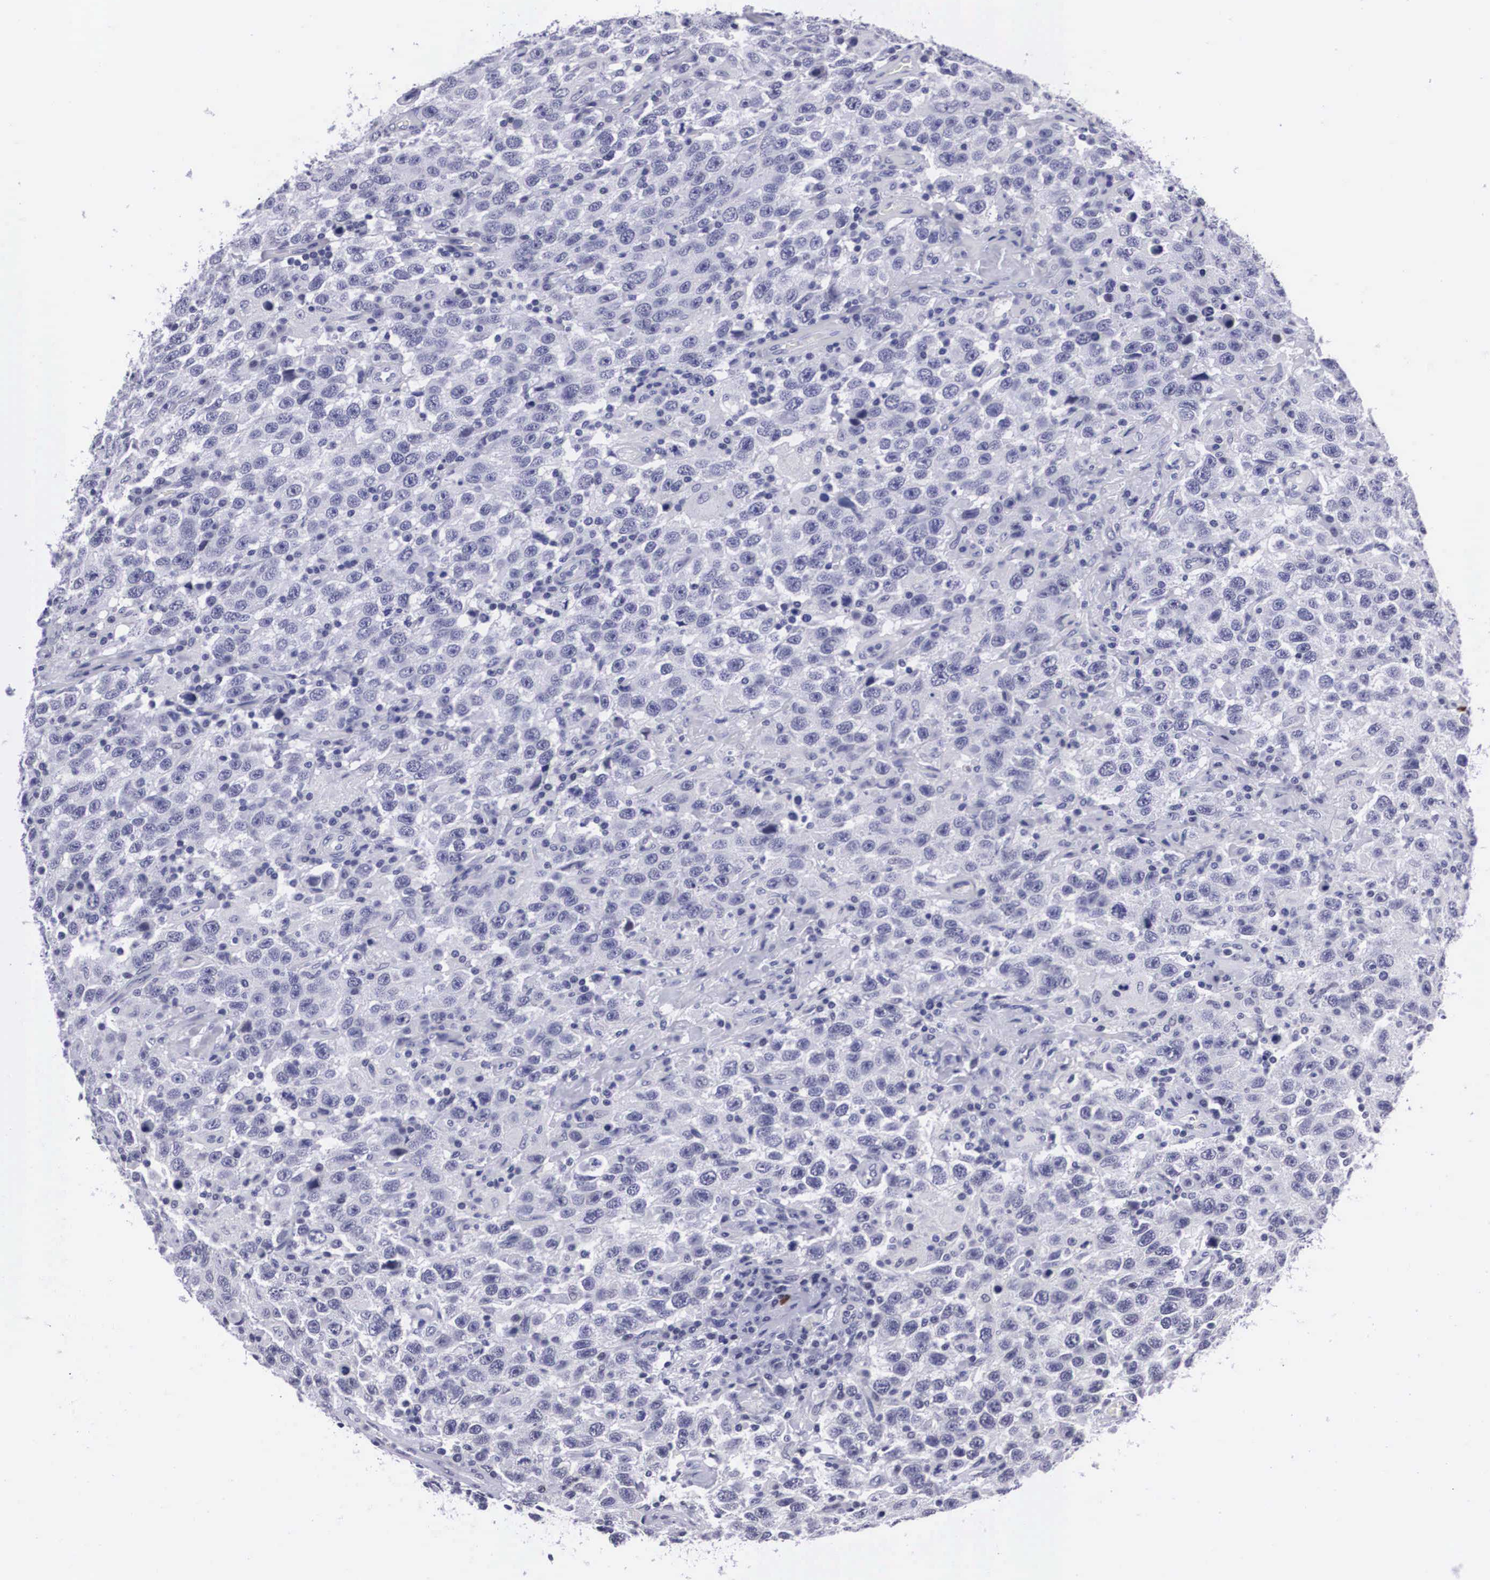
{"staining": {"intensity": "negative", "quantity": "none", "location": "none"}, "tissue": "testis cancer", "cell_type": "Tumor cells", "image_type": "cancer", "snomed": [{"axis": "morphology", "description": "Seminoma, NOS"}, {"axis": "topography", "description": "Testis"}], "caption": "Immunohistochemistry (IHC) of human testis cancer exhibits no positivity in tumor cells. (Stains: DAB immunohistochemistry (IHC) with hematoxylin counter stain, Microscopy: brightfield microscopy at high magnification).", "gene": "C22orf31", "patient": {"sex": "male", "age": 41}}